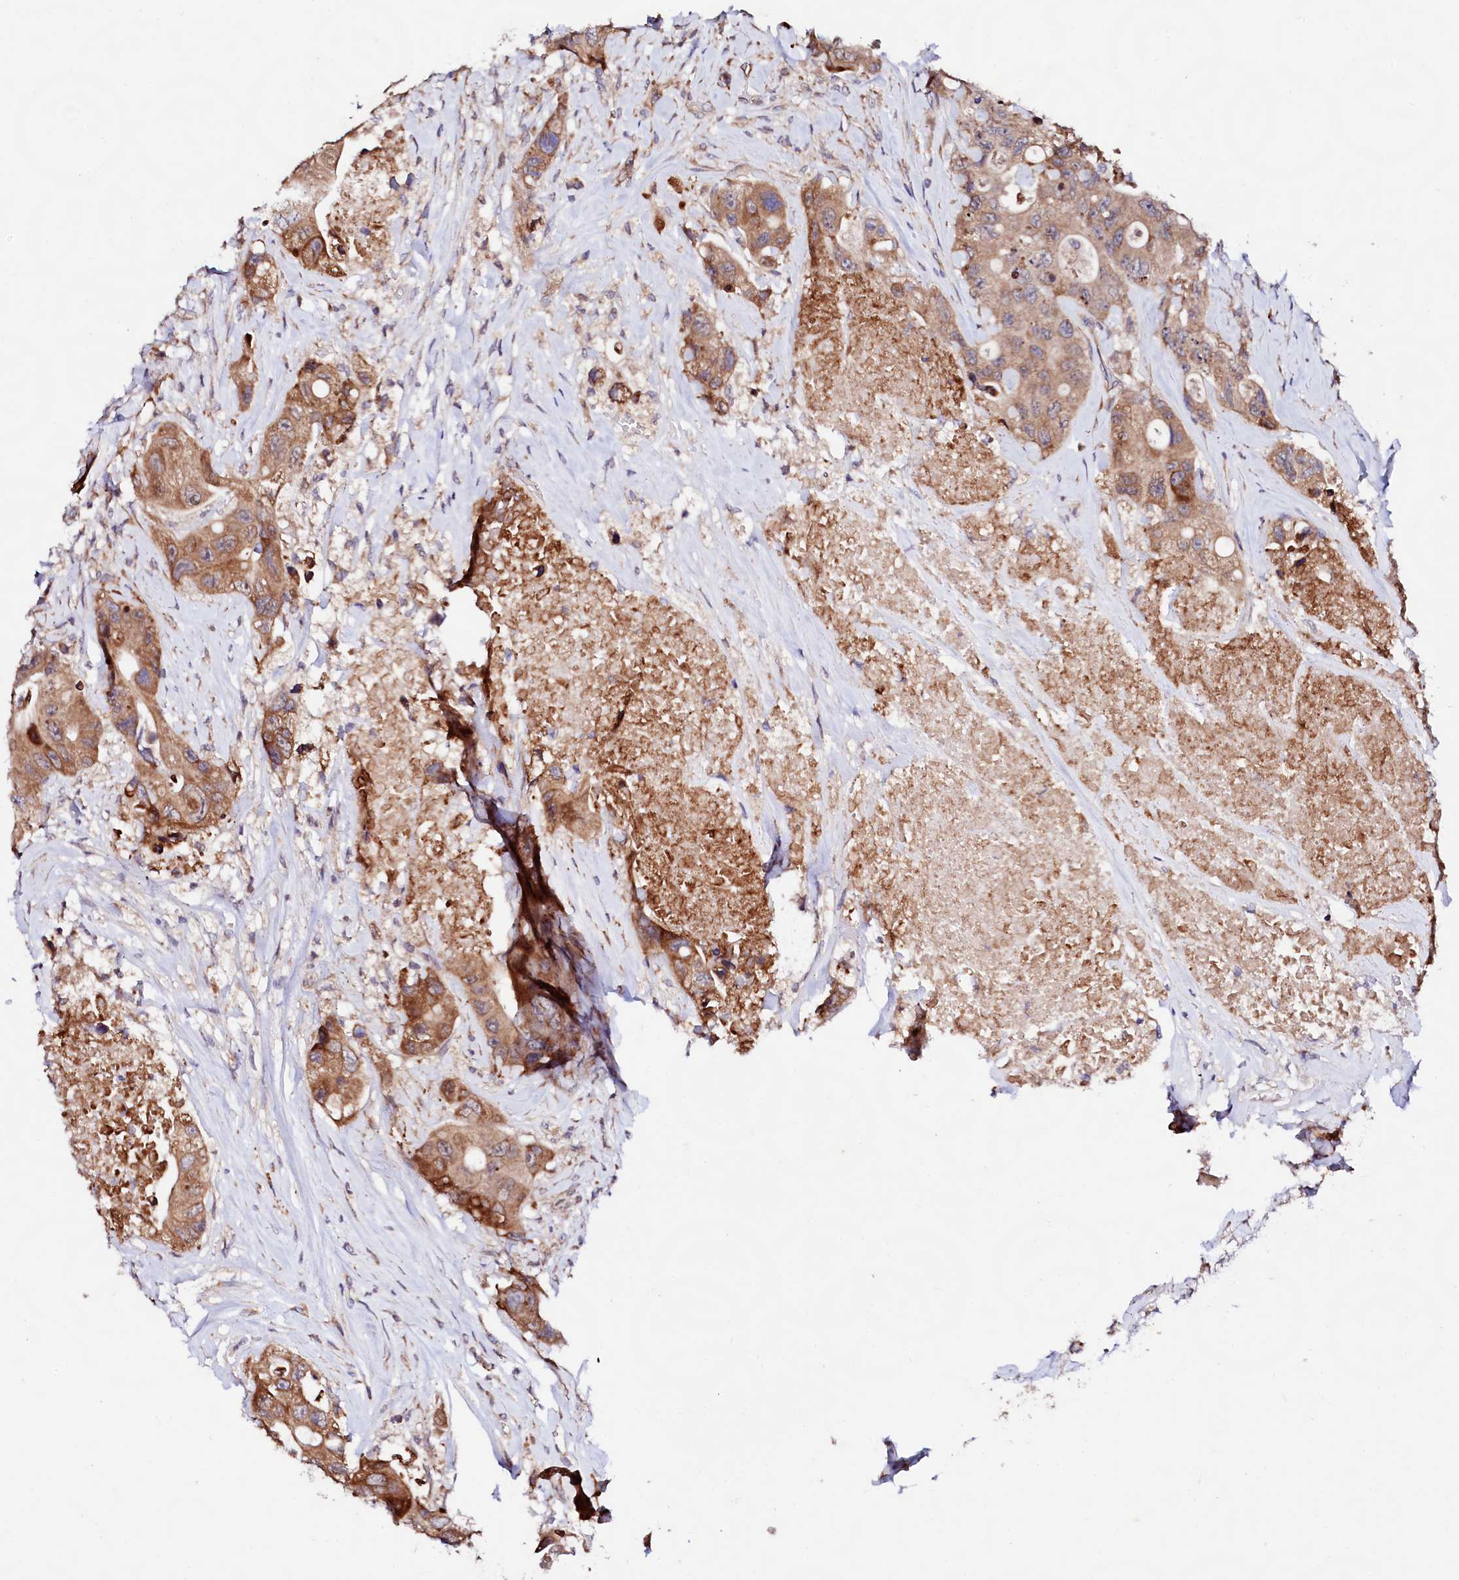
{"staining": {"intensity": "moderate", "quantity": ">75%", "location": "cytoplasmic/membranous"}, "tissue": "colorectal cancer", "cell_type": "Tumor cells", "image_type": "cancer", "snomed": [{"axis": "morphology", "description": "Adenocarcinoma, NOS"}, {"axis": "topography", "description": "Colon"}], "caption": "DAB (3,3'-diaminobenzidine) immunohistochemical staining of human adenocarcinoma (colorectal) shows moderate cytoplasmic/membranous protein positivity in approximately >75% of tumor cells.", "gene": "UBE3C", "patient": {"sex": "female", "age": 46}}